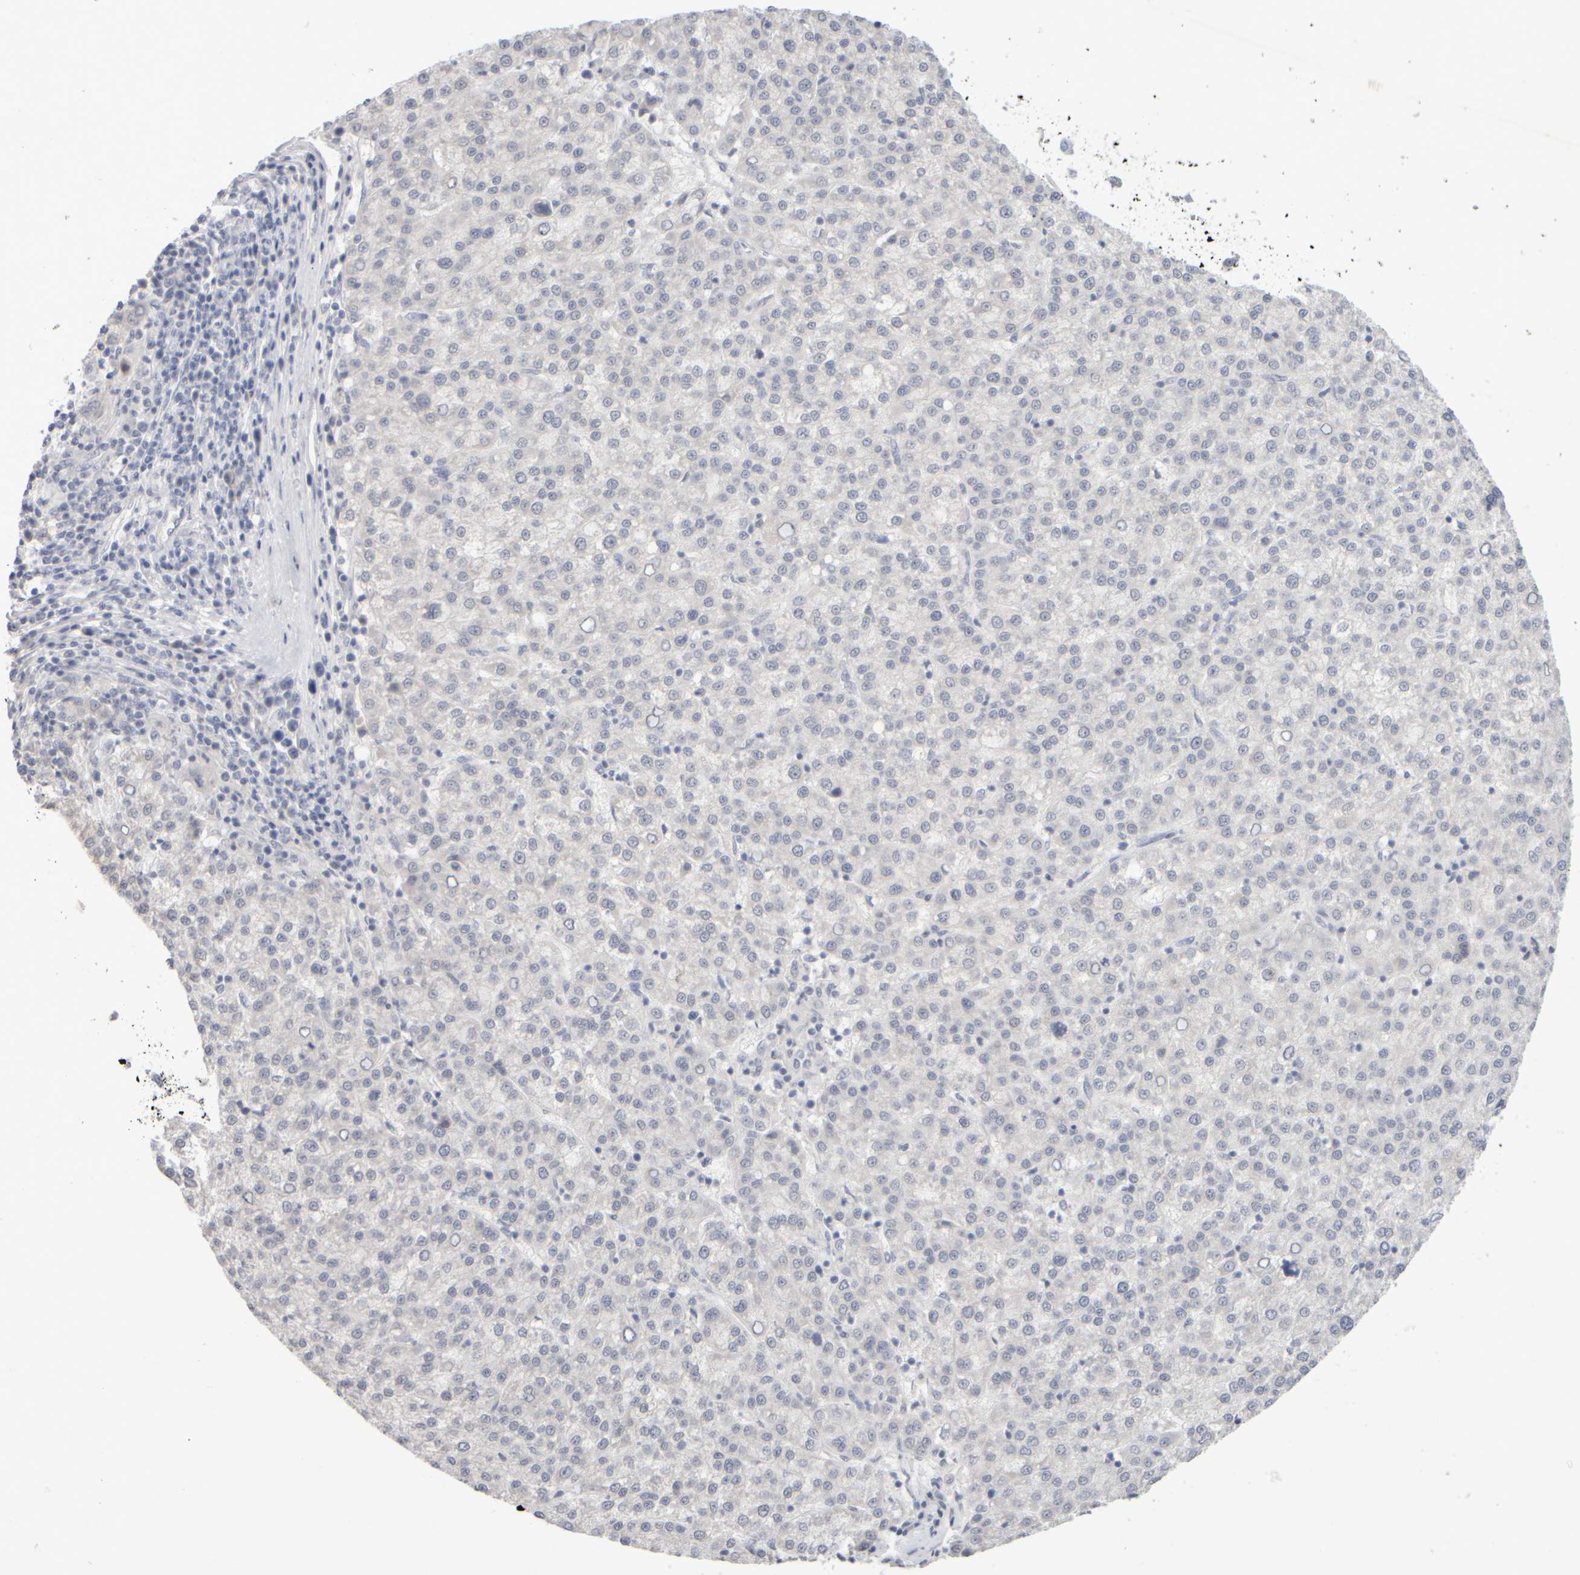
{"staining": {"intensity": "negative", "quantity": "none", "location": "none"}, "tissue": "liver cancer", "cell_type": "Tumor cells", "image_type": "cancer", "snomed": [{"axis": "morphology", "description": "Carcinoma, Hepatocellular, NOS"}, {"axis": "topography", "description": "Liver"}], "caption": "Immunohistochemistry (IHC) photomicrograph of neoplastic tissue: human liver cancer stained with DAB (3,3'-diaminobenzidine) shows no significant protein positivity in tumor cells.", "gene": "ZNF112", "patient": {"sex": "female", "age": 58}}